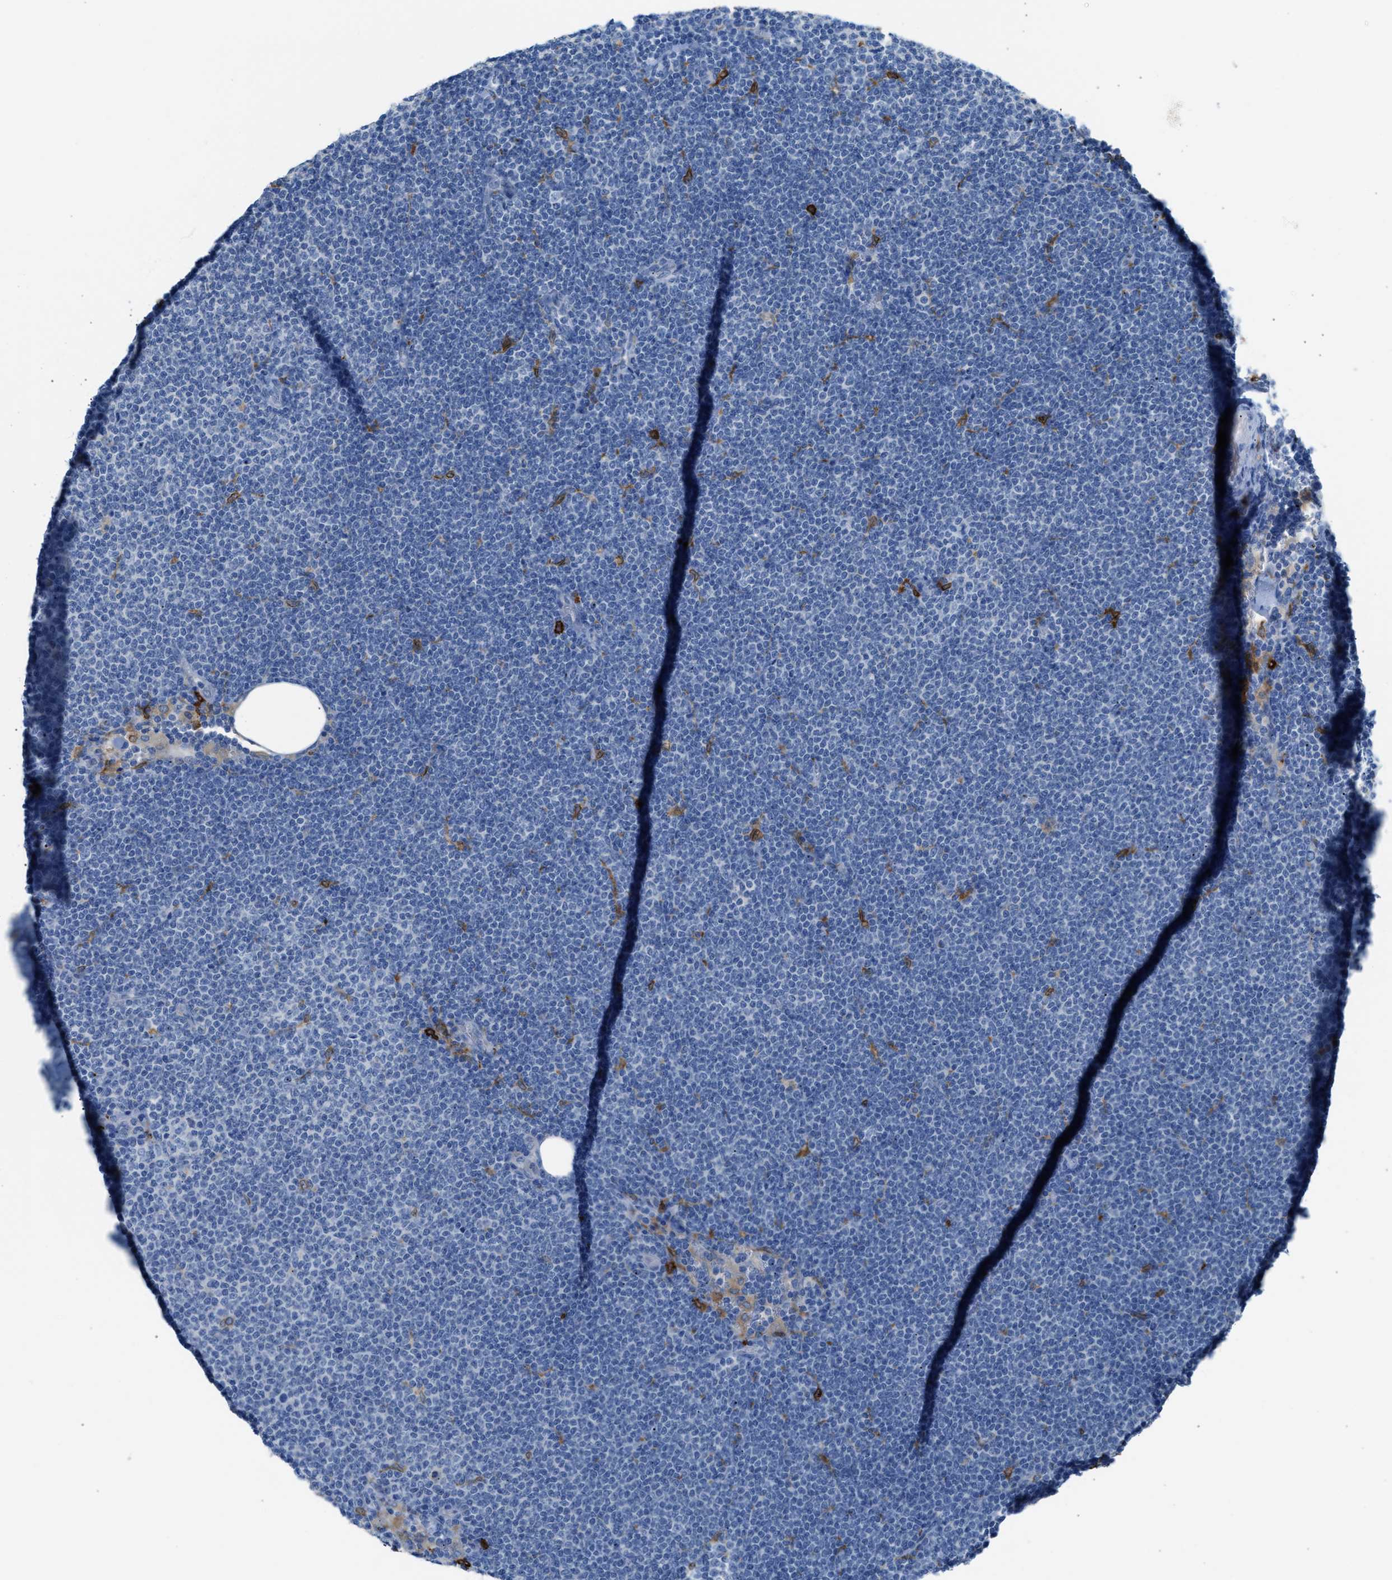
{"staining": {"intensity": "negative", "quantity": "none", "location": "none"}, "tissue": "lymphoma", "cell_type": "Tumor cells", "image_type": "cancer", "snomed": [{"axis": "morphology", "description": "Malignant lymphoma, non-Hodgkin's type, Low grade"}, {"axis": "topography", "description": "Lymph node"}], "caption": "Lymphoma stained for a protein using immunohistochemistry displays no expression tumor cells.", "gene": "CLEC10A", "patient": {"sex": "female", "age": 53}}